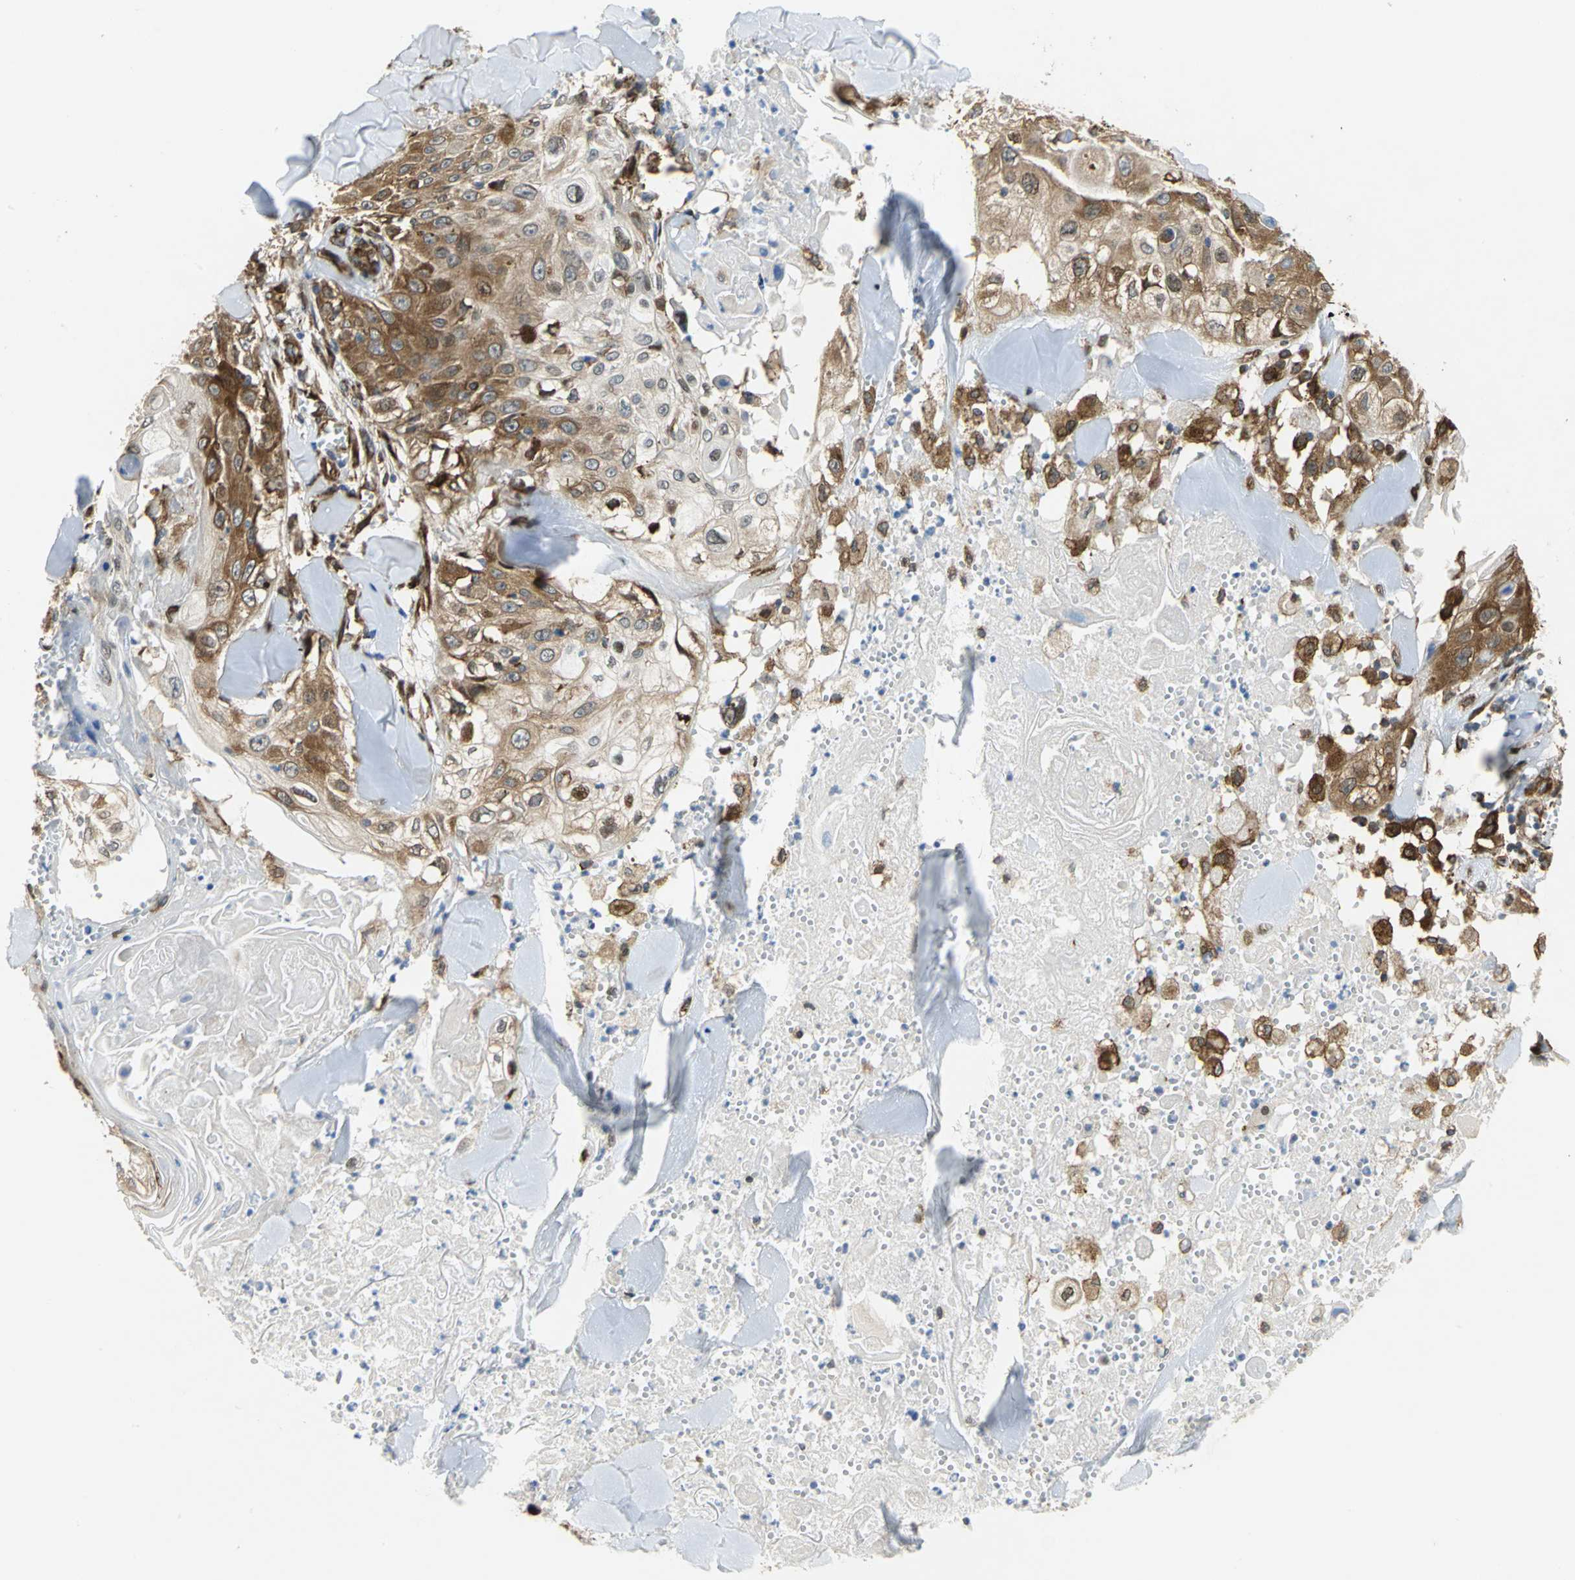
{"staining": {"intensity": "moderate", "quantity": ">75%", "location": "cytoplasmic/membranous"}, "tissue": "skin cancer", "cell_type": "Tumor cells", "image_type": "cancer", "snomed": [{"axis": "morphology", "description": "Squamous cell carcinoma, NOS"}, {"axis": "topography", "description": "Skin"}], "caption": "Moderate cytoplasmic/membranous protein positivity is appreciated in approximately >75% of tumor cells in squamous cell carcinoma (skin).", "gene": "YBX1", "patient": {"sex": "male", "age": 86}}